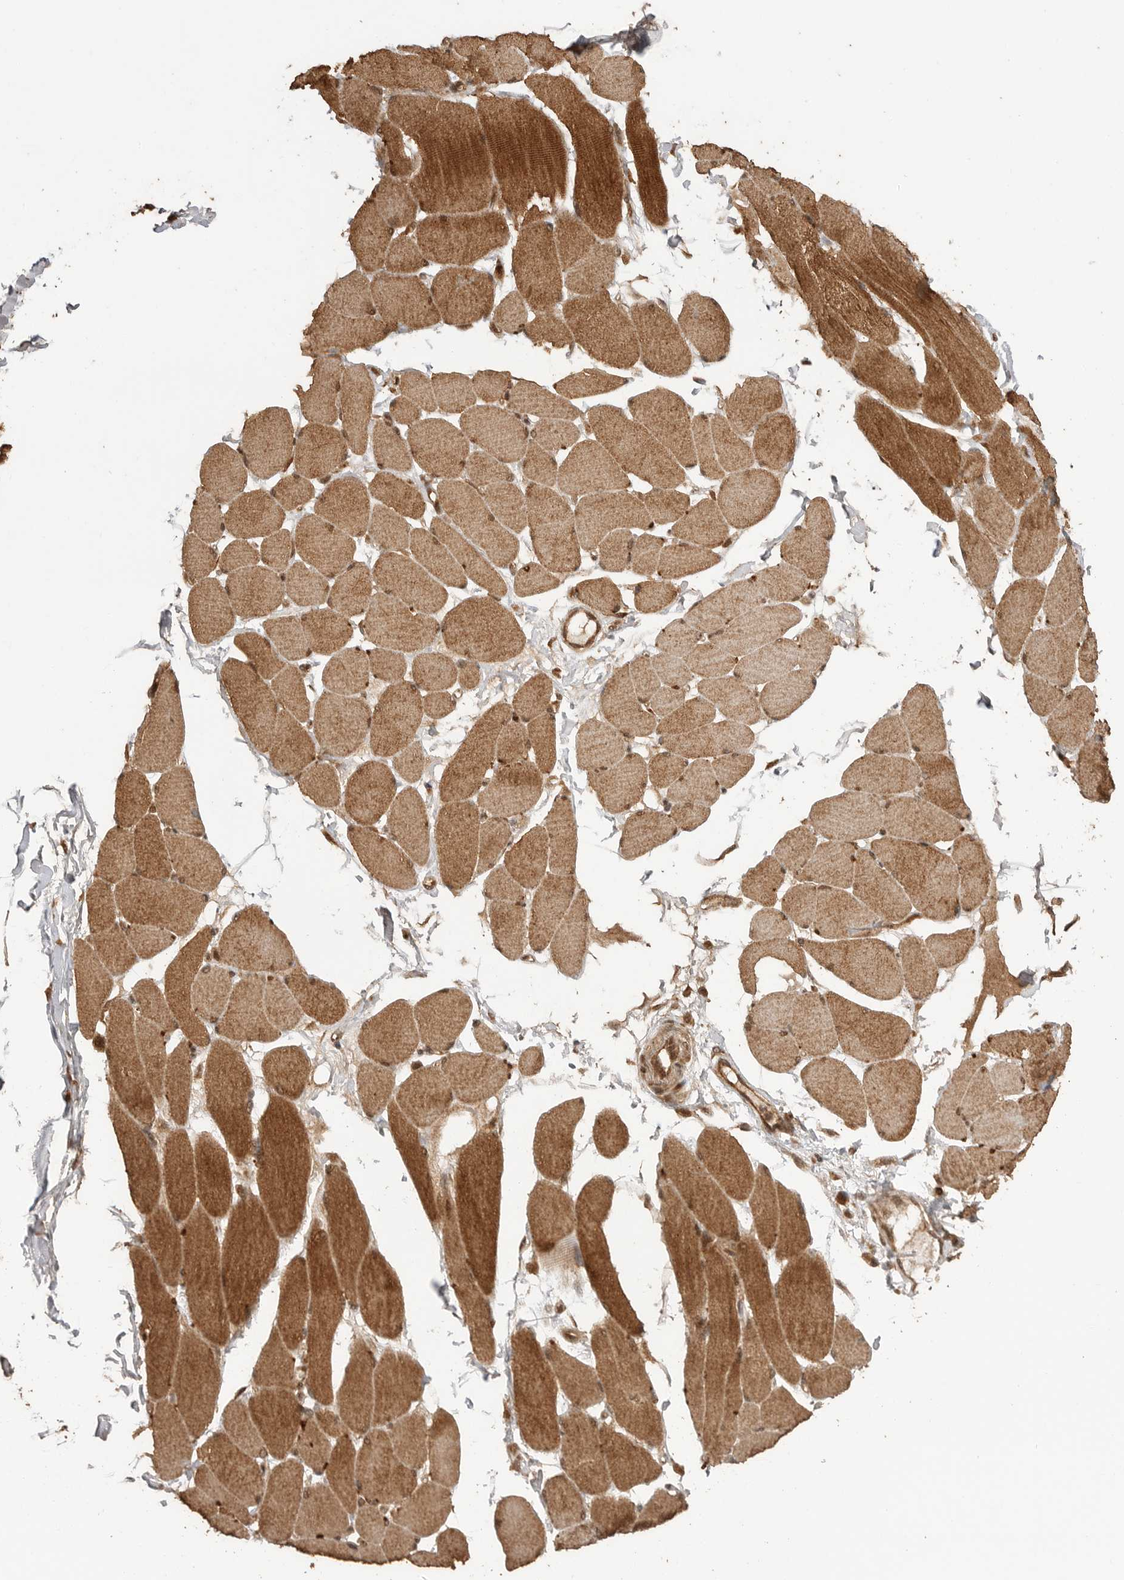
{"staining": {"intensity": "strong", "quantity": ">75%", "location": "cytoplasmic/membranous"}, "tissue": "skeletal muscle", "cell_type": "Myocytes", "image_type": "normal", "snomed": [{"axis": "morphology", "description": "Normal tissue, NOS"}, {"axis": "topography", "description": "Skin"}, {"axis": "topography", "description": "Skeletal muscle"}], "caption": "The photomicrograph shows staining of normal skeletal muscle, revealing strong cytoplasmic/membranous protein expression (brown color) within myocytes.", "gene": "BOC", "patient": {"sex": "male", "age": 83}}